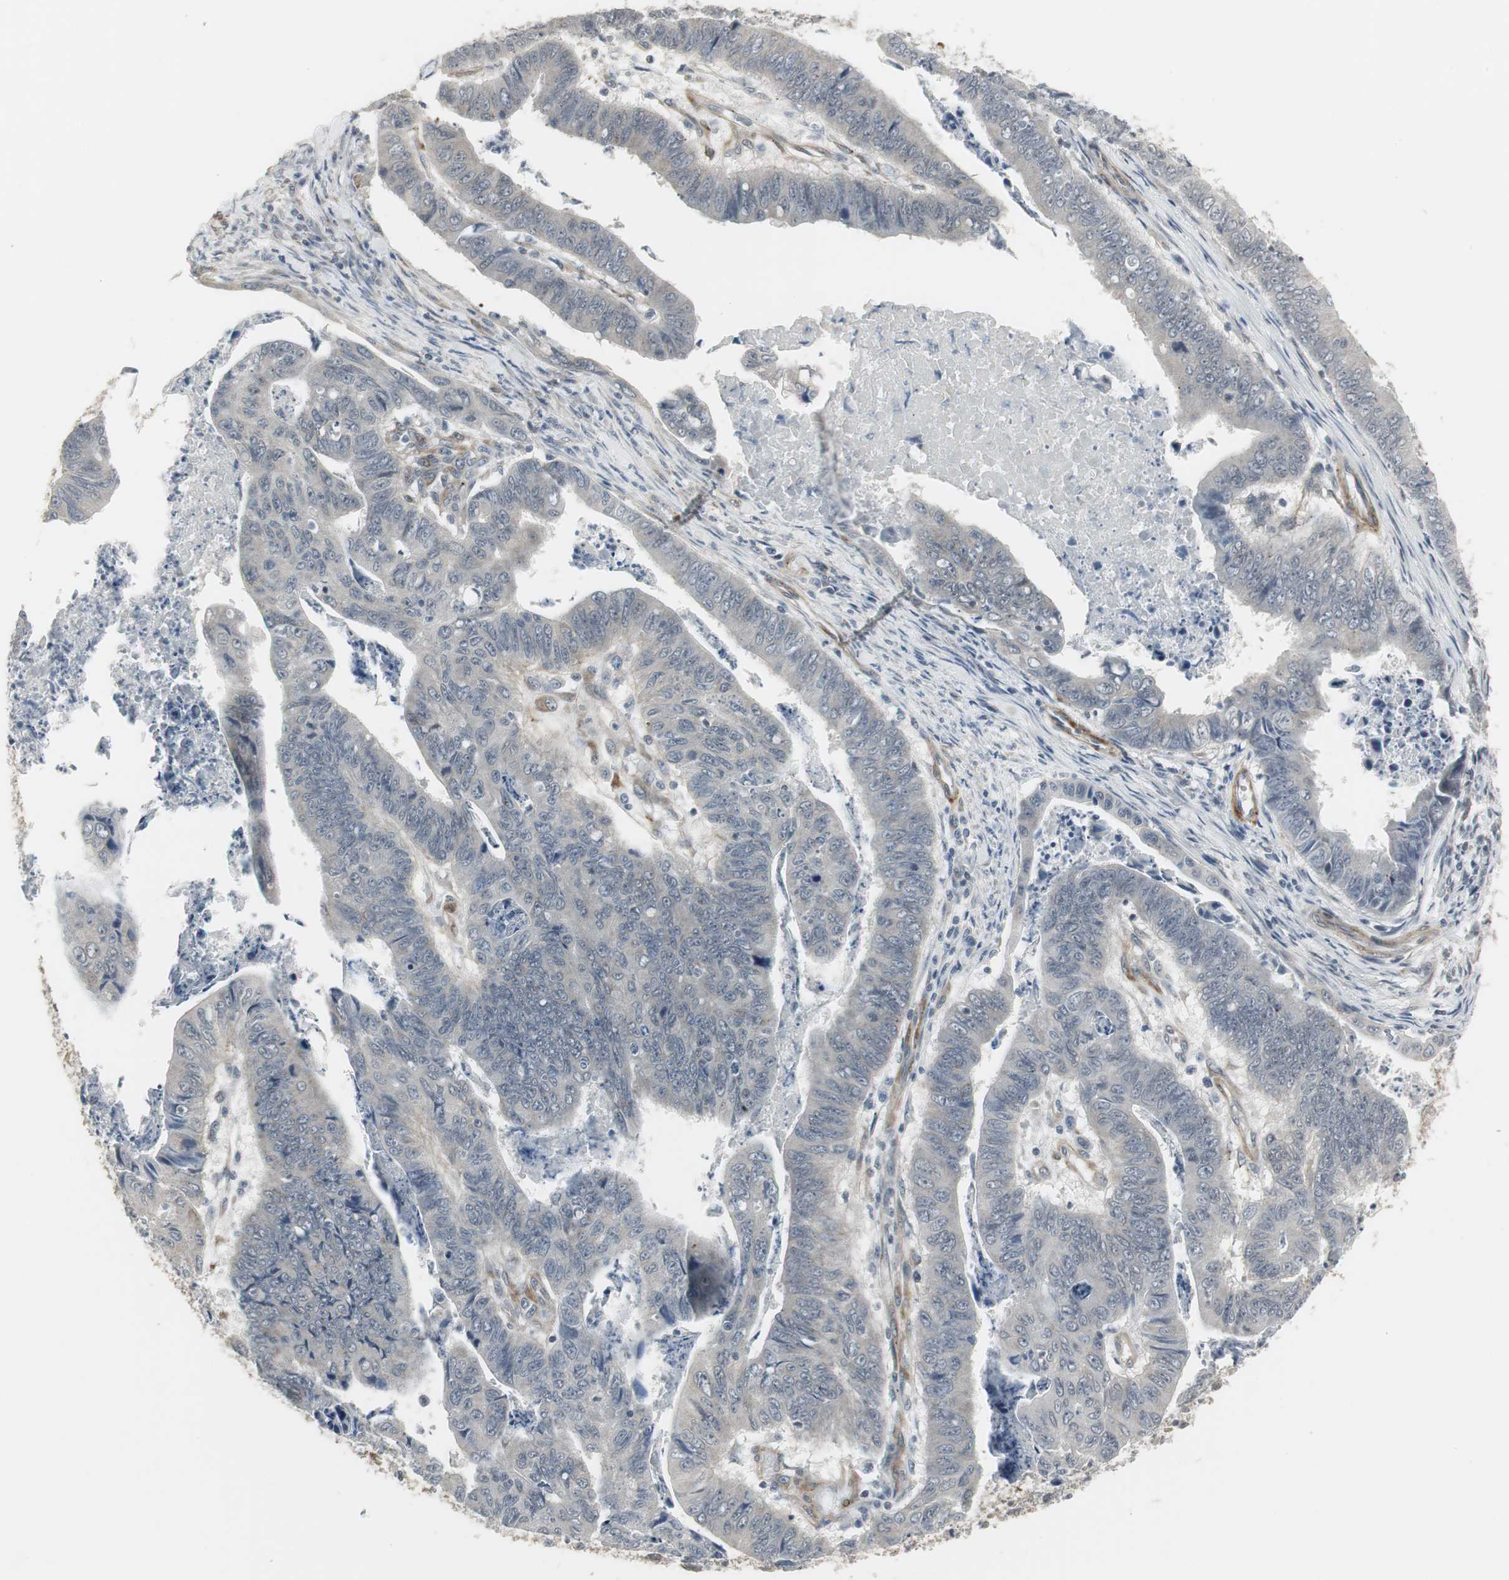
{"staining": {"intensity": "weak", "quantity": "<25%", "location": "cytoplasmic/membranous"}, "tissue": "stomach cancer", "cell_type": "Tumor cells", "image_type": "cancer", "snomed": [{"axis": "morphology", "description": "Adenocarcinoma, NOS"}, {"axis": "topography", "description": "Stomach, lower"}], "caption": "Immunohistochemistry (IHC) photomicrograph of neoplastic tissue: stomach cancer stained with DAB (3,3'-diaminobenzidine) shows no significant protein staining in tumor cells.", "gene": "SCYL3", "patient": {"sex": "male", "age": 77}}